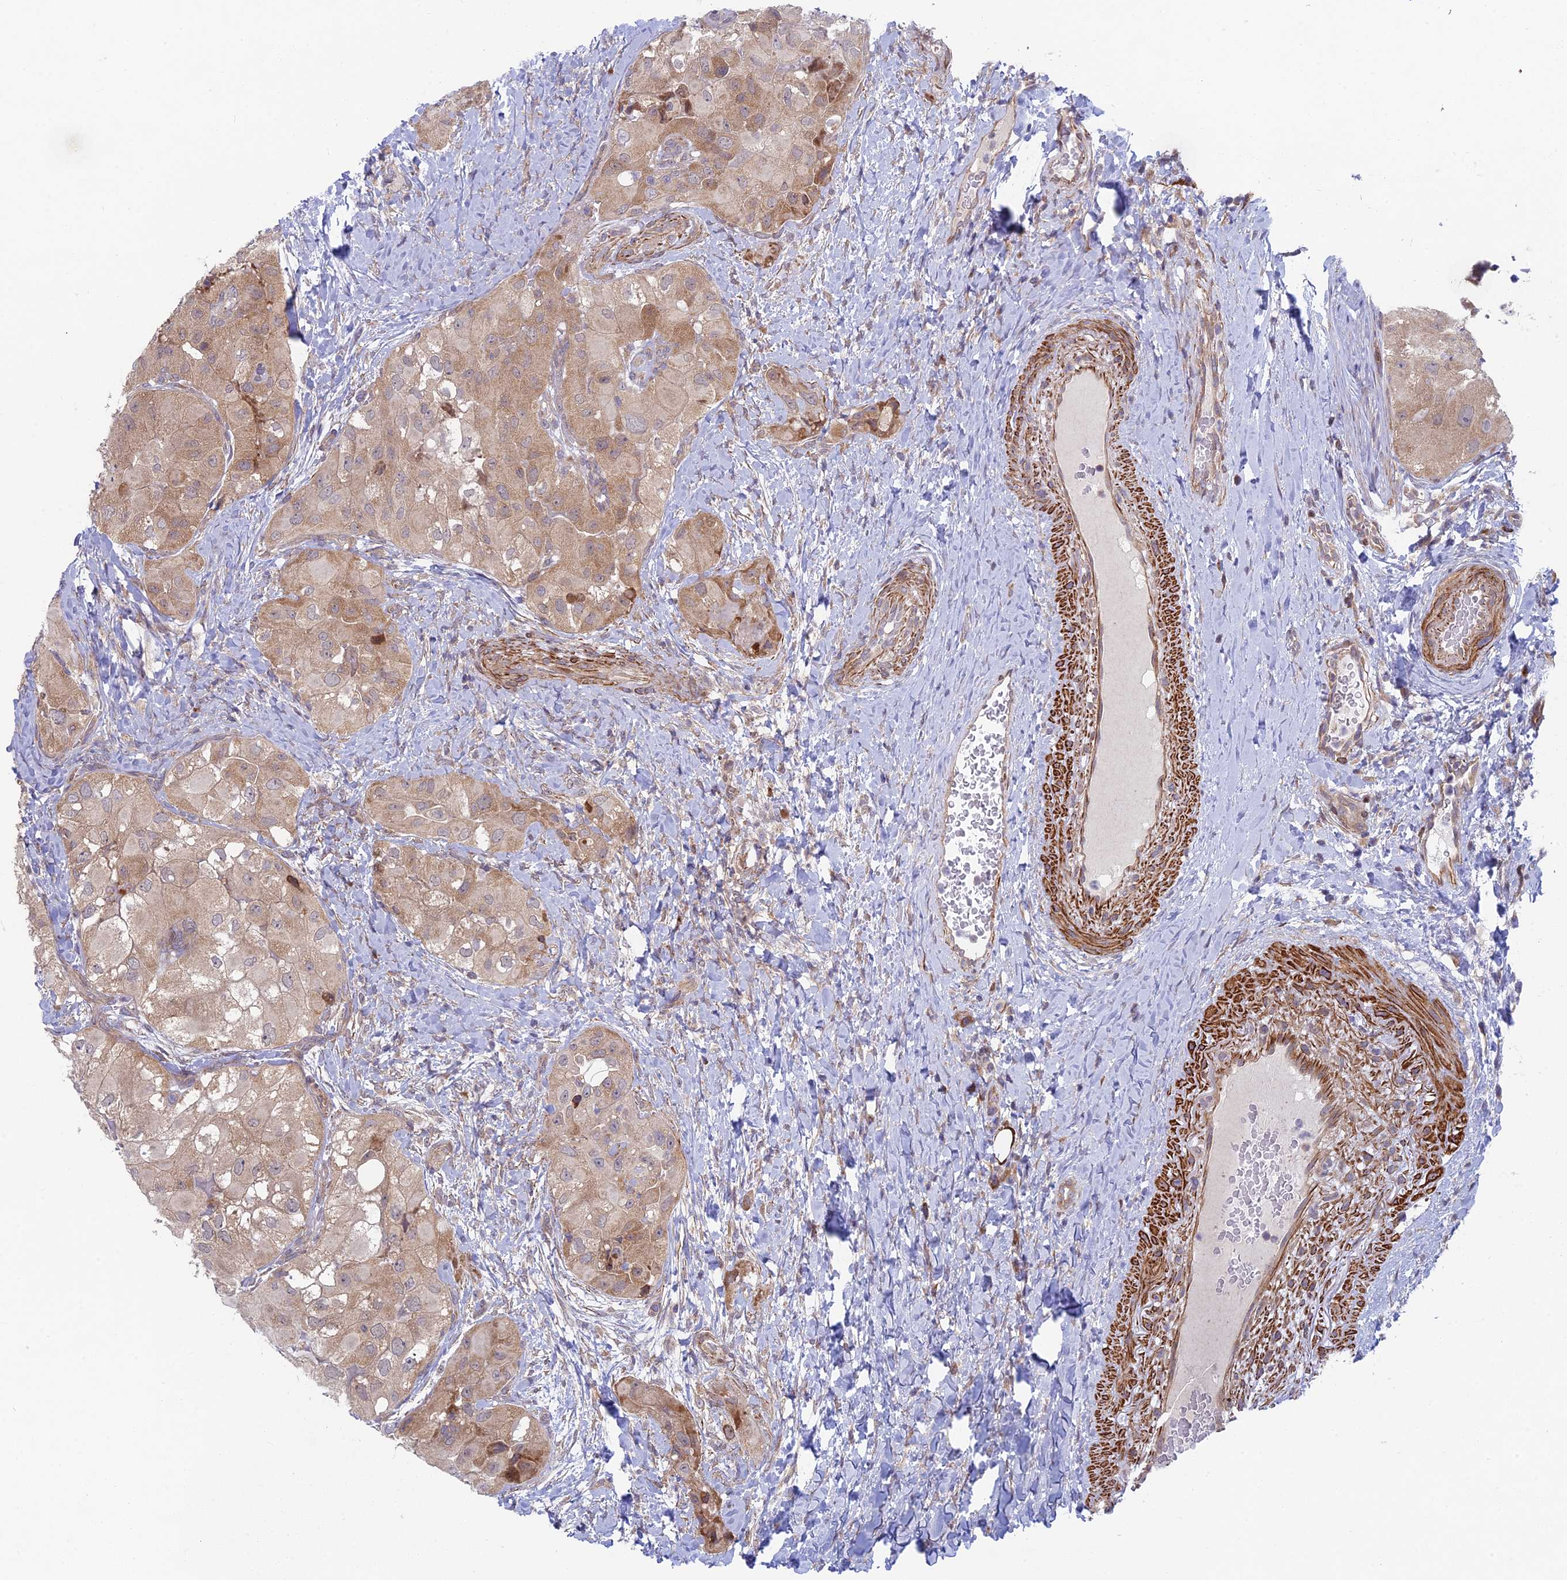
{"staining": {"intensity": "weak", "quantity": ">75%", "location": "cytoplasmic/membranous"}, "tissue": "thyroid cancer", "cell_type": "Tumor cells", "image_type": "cancer", "snomed": [{"axis": "morphology", "description": "Normal tissue, NOS"}, {"axis": "morphology", "description": "Papillary adenocarcinoma, NOS"}, {"axis": "topography", "description": "Thyroid gland"}], "caption": "Tumor cells reveal low levels of weak cytoplasmic/membranous staining in about >75% of cells in human thyroid cancer. The staining was performed using DAB, with brown indicating positive protein expression. Nuclei are stained blue with hematoxylin.", "gene": "INCA1", "patient": {"sex": "female", "age": 59}}